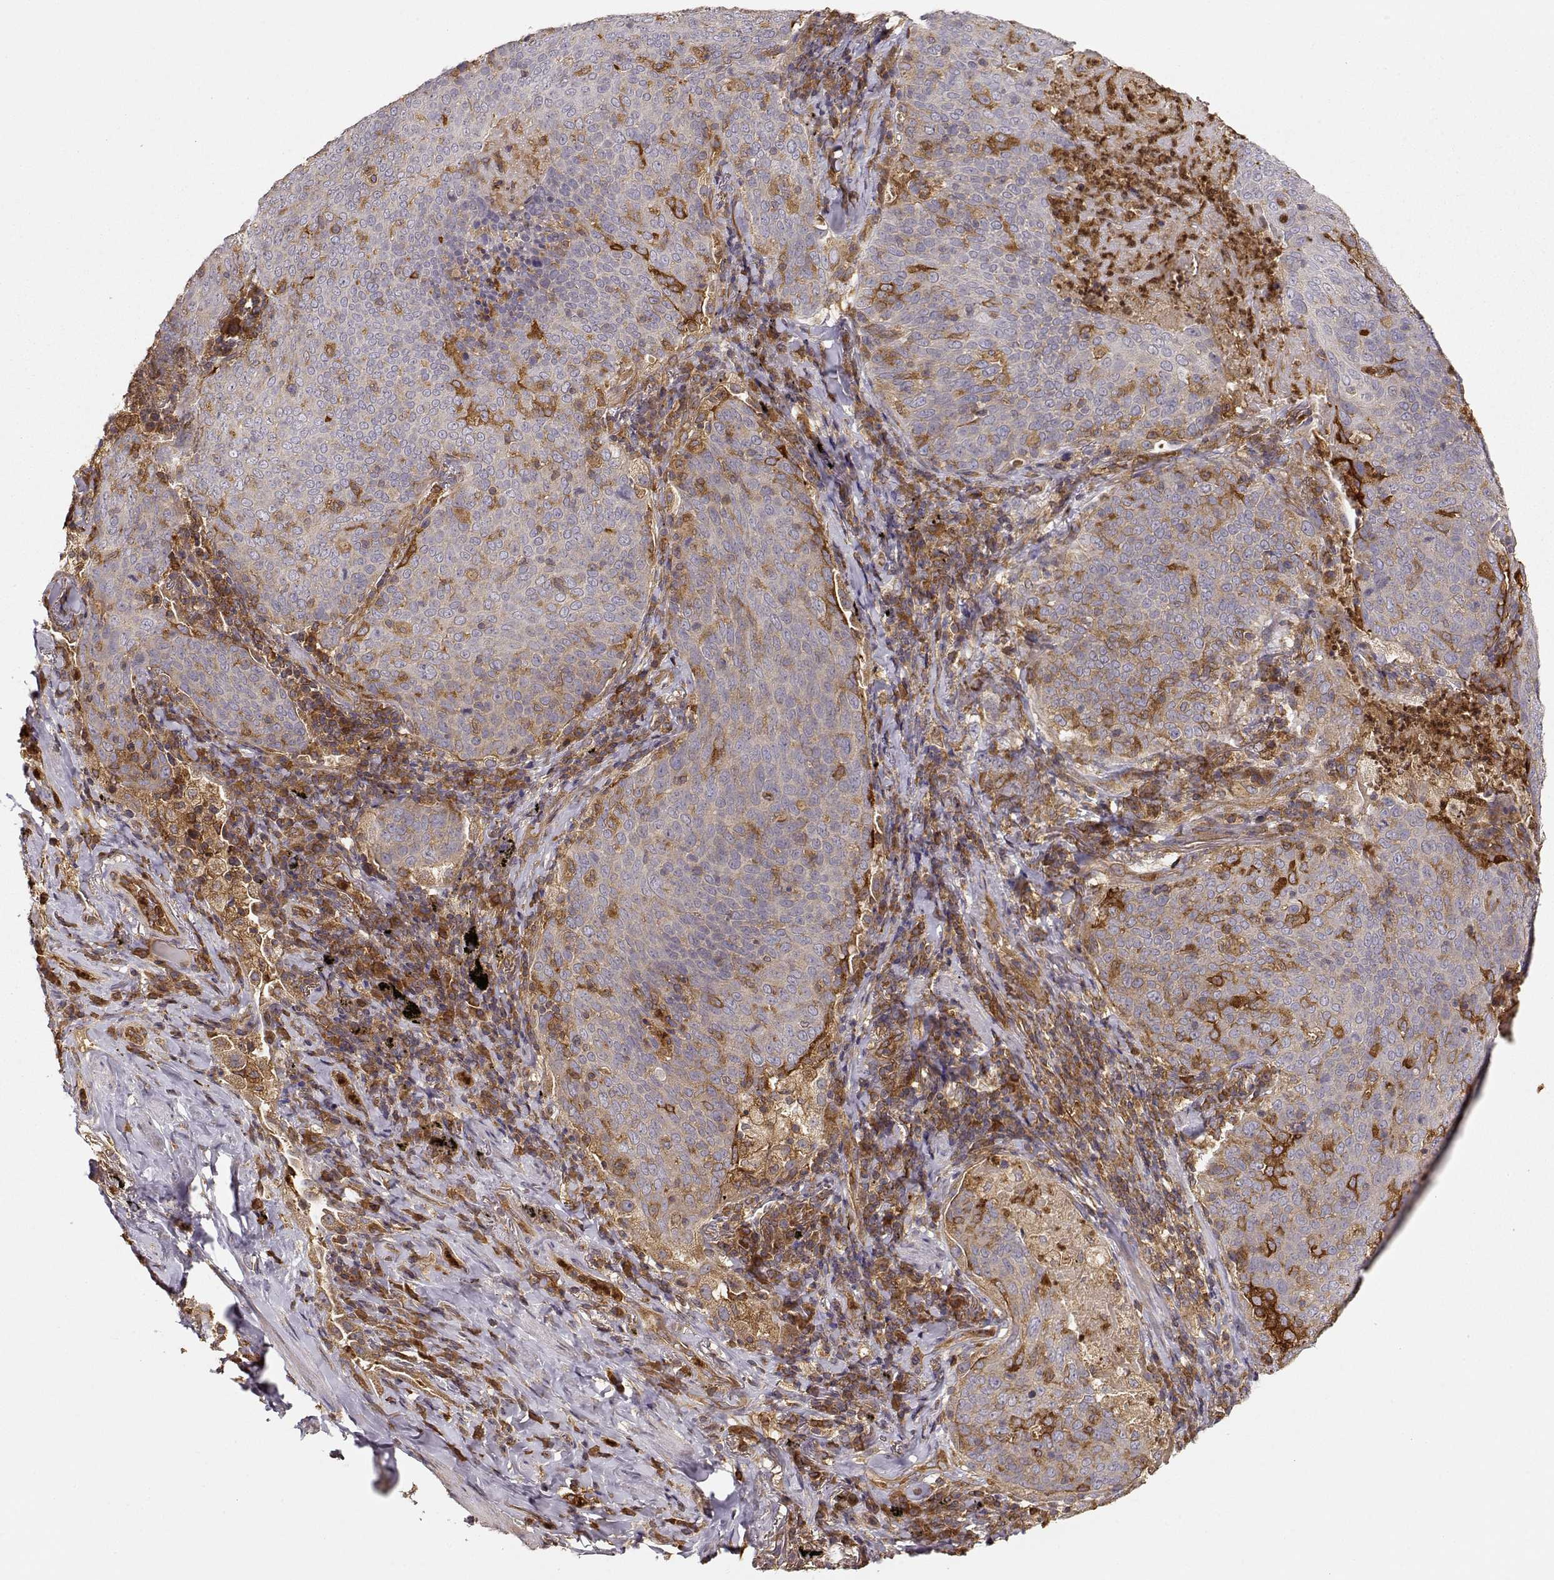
{"staining": {"intensity": "strong", "quantity": "<25%", "location": "cytoplasmic/membranous"}, "tissue": "lung cancer", "cell_type": "Tumor cells", "image_type": "cancer", "snomed": [{"axis": "morphology", "description": "Squamous cell carcinoma, NOS"}, {"axis": "topography", "description": "Lung"}], "caption": "Tumor cells show medium levels of strong cytoplasmic/membranous staining in about <25% of cells in human lung squamous cell carcinoma. Immunohistochemistry (ihc) stains the protein of interest in brown and the nuclei are stained blue.", "gene": "ARHGEF2", "patient": {"sex": "male", "age": 82}}